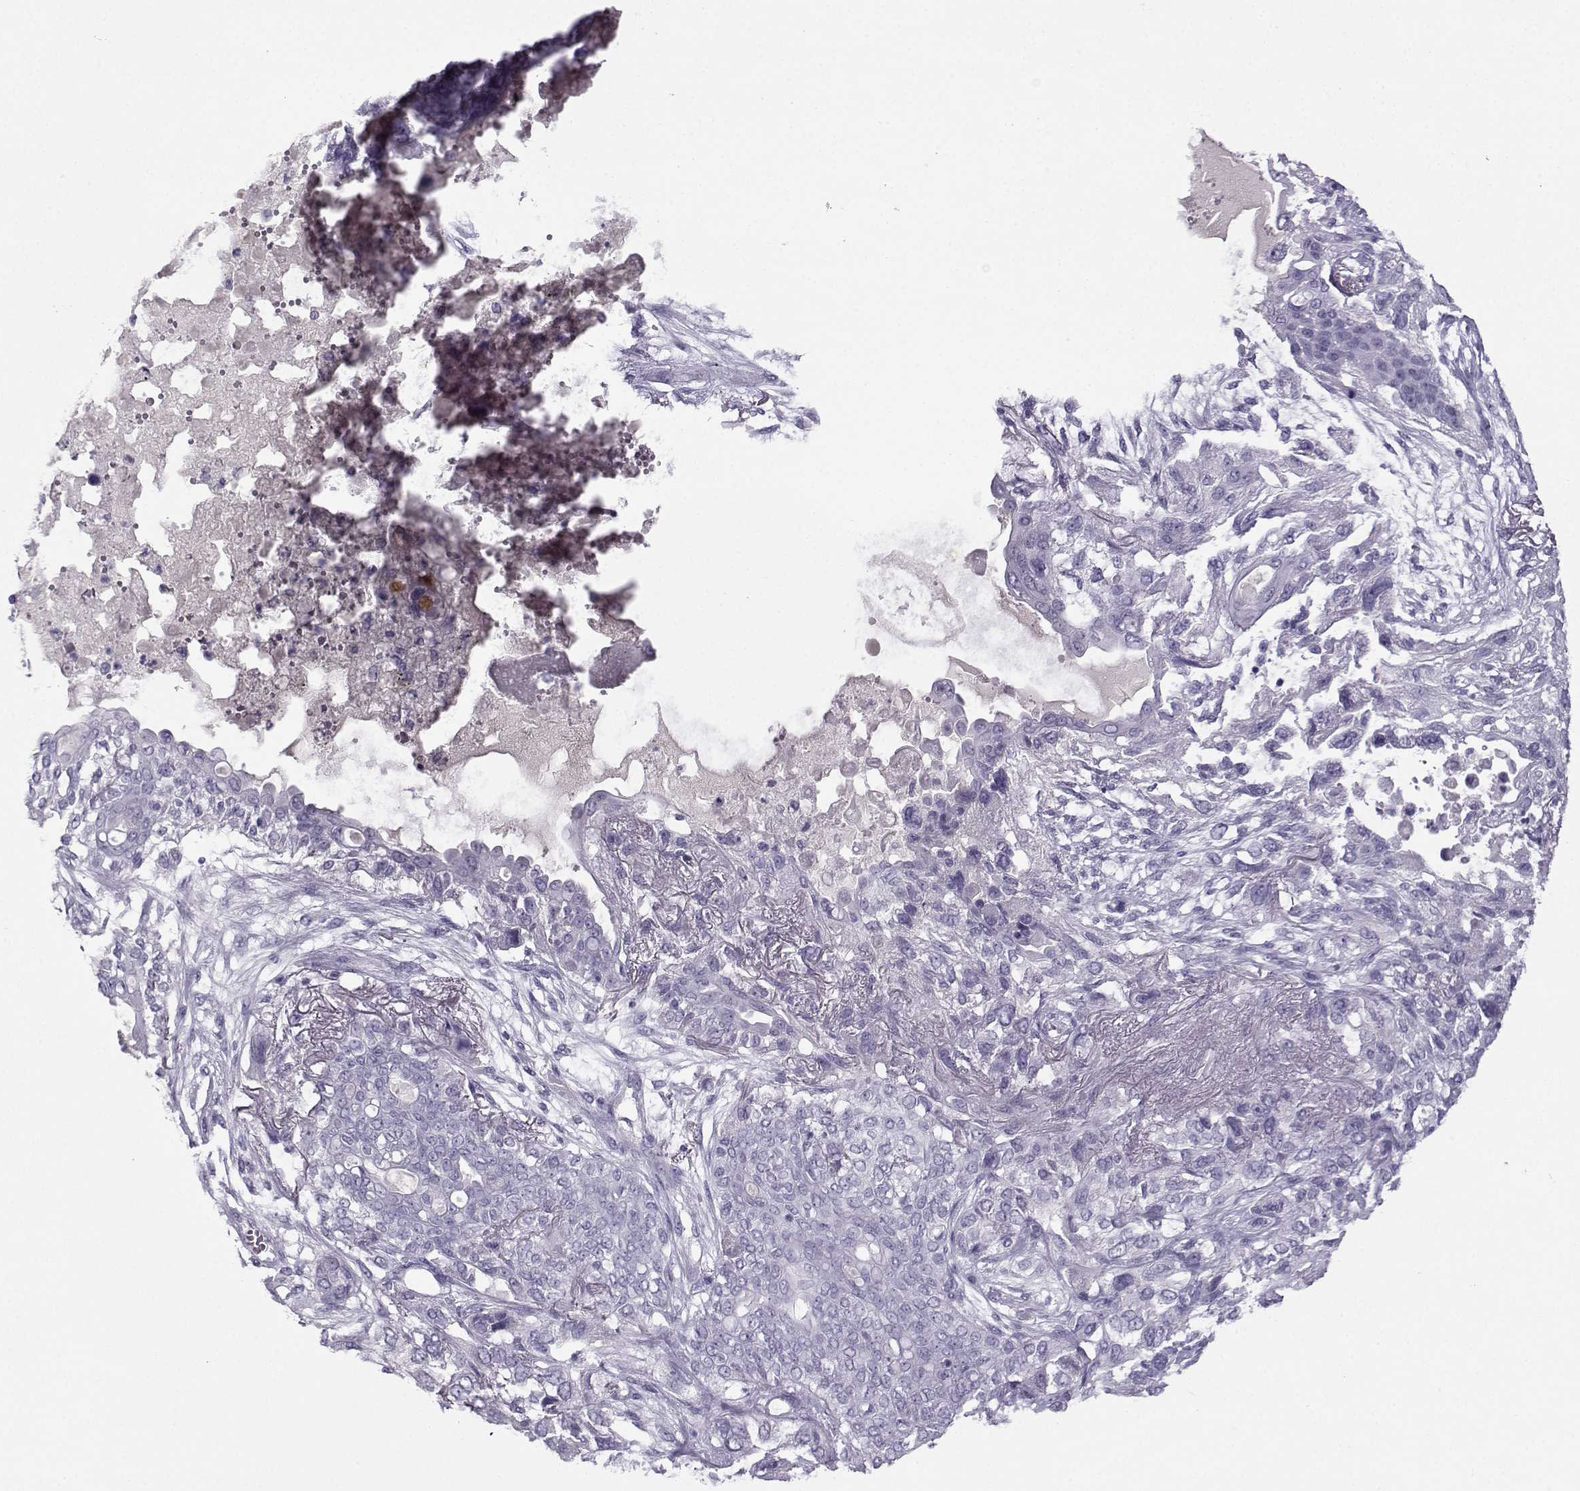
{"staining": {"intensity": "negative", "quantity": "none", "location": "none"}, "tissue": "lung cancer", "cell_type": "Tumor cells", "image_type": "cancer", "snomed": [{"axis": "morphology", "description": "Squamous cell carcinoma, NOS"}, {"axis": "topography", "description": "Lung"}], "caption": "An immunohistochemistry photomicrograph of lung cancer (squamous cell carcinoma) is shown. There is no staining in tumor cells of lung cancer (squamous cell carcinoma).", "gene": "ARMC2", "patient": {"sex": "female", "age": 70}}